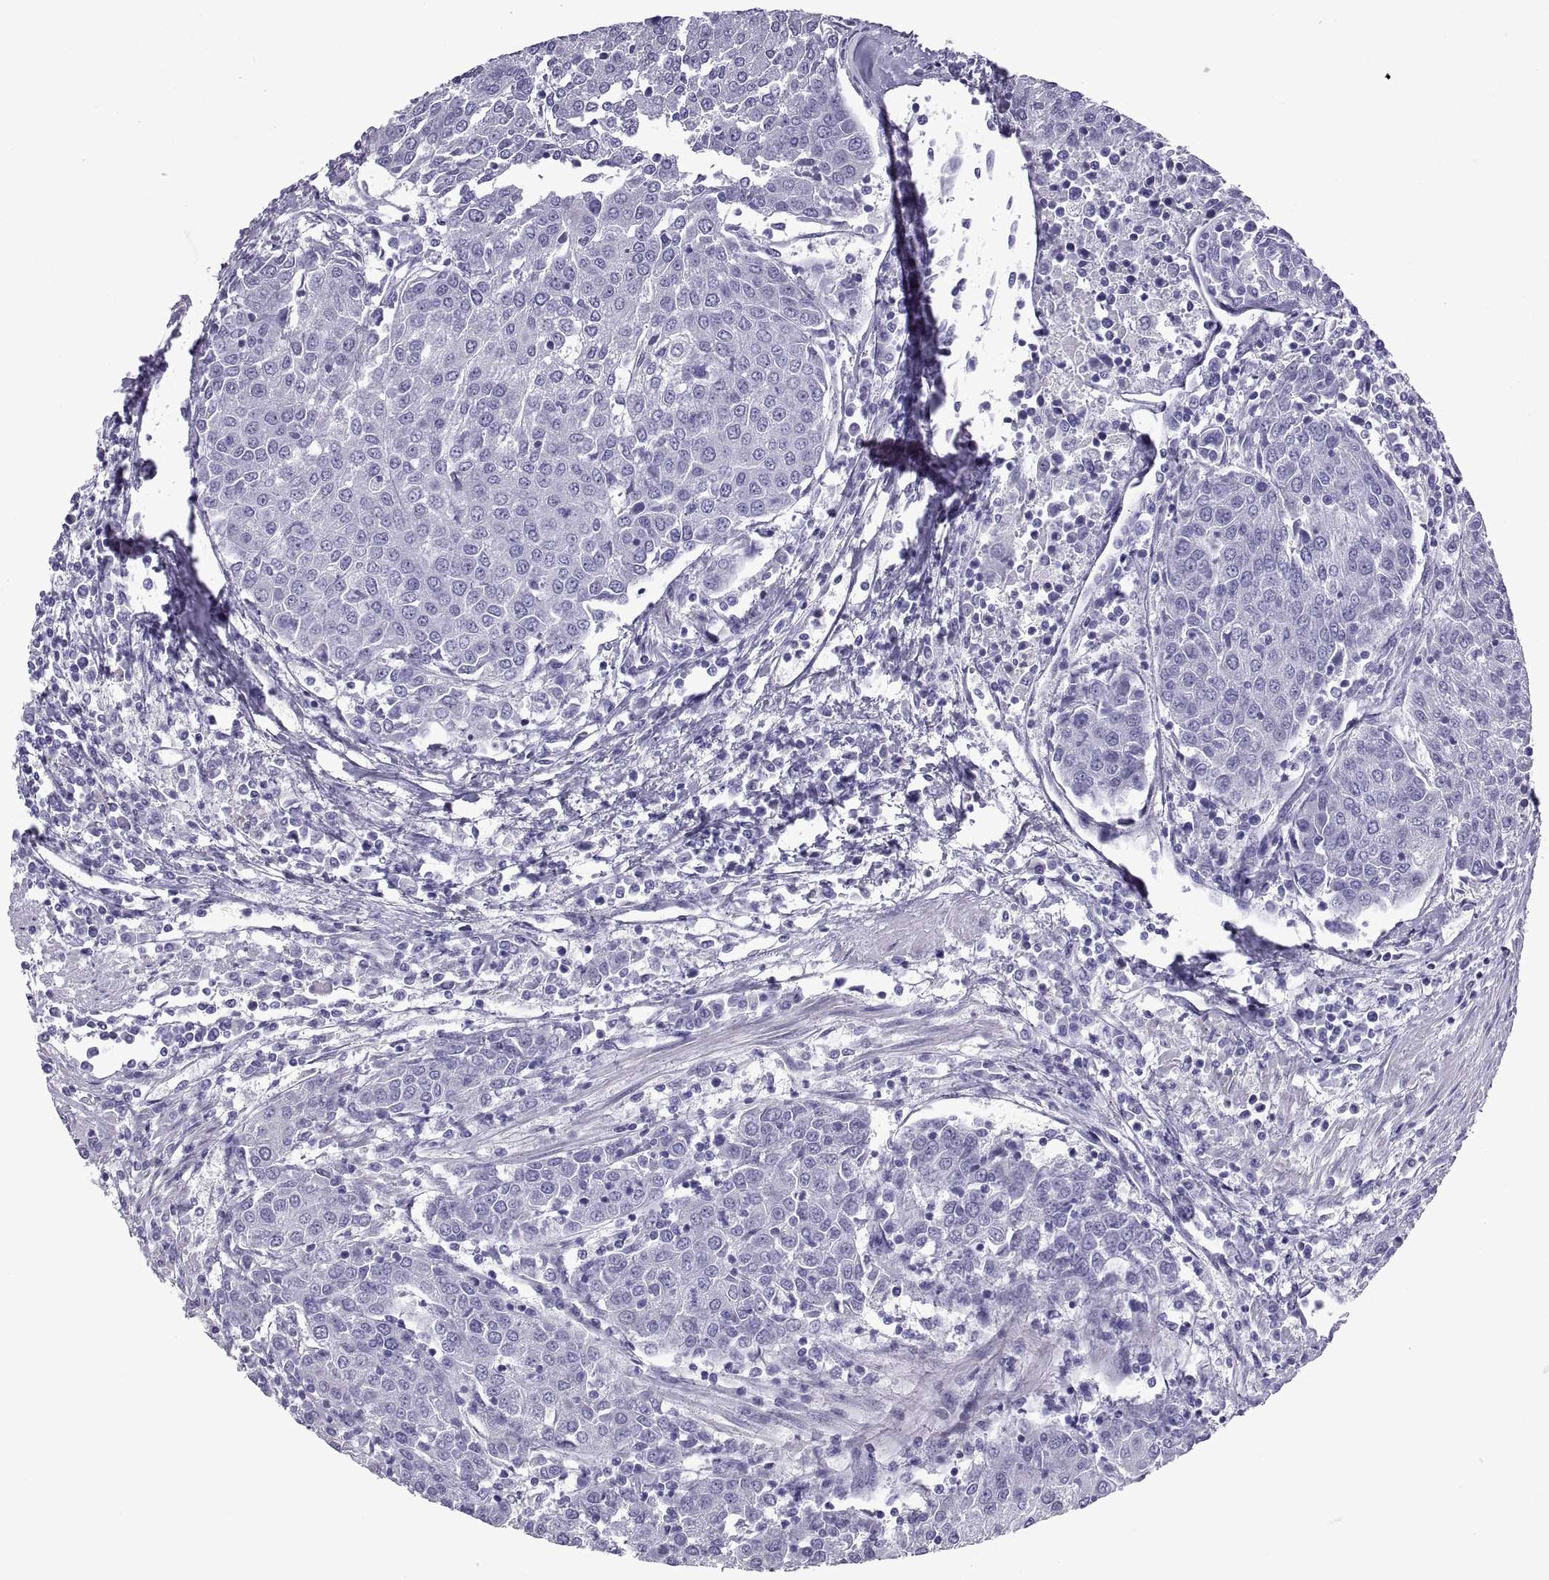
{"staining": {"intensity": "negative", "quantity": "none", "location": "none"}, "tissue": "urothelial cancer", "cell_type": "Tumor cells", "image_type": "cancer", "snomed": [{"axis": "morphology", "description": "Urothelial carcinoma, High grade"}, {"axis": "topography", "description": "Urinary bladder"}], "caption": "Protein analysis of urothelial cancer displays no significant positivity in tumor cells. (DAB immunohistochemistry, high magnification).", "gene": "SPDYE1", "patient": {"sex": "female", "age": 85}}